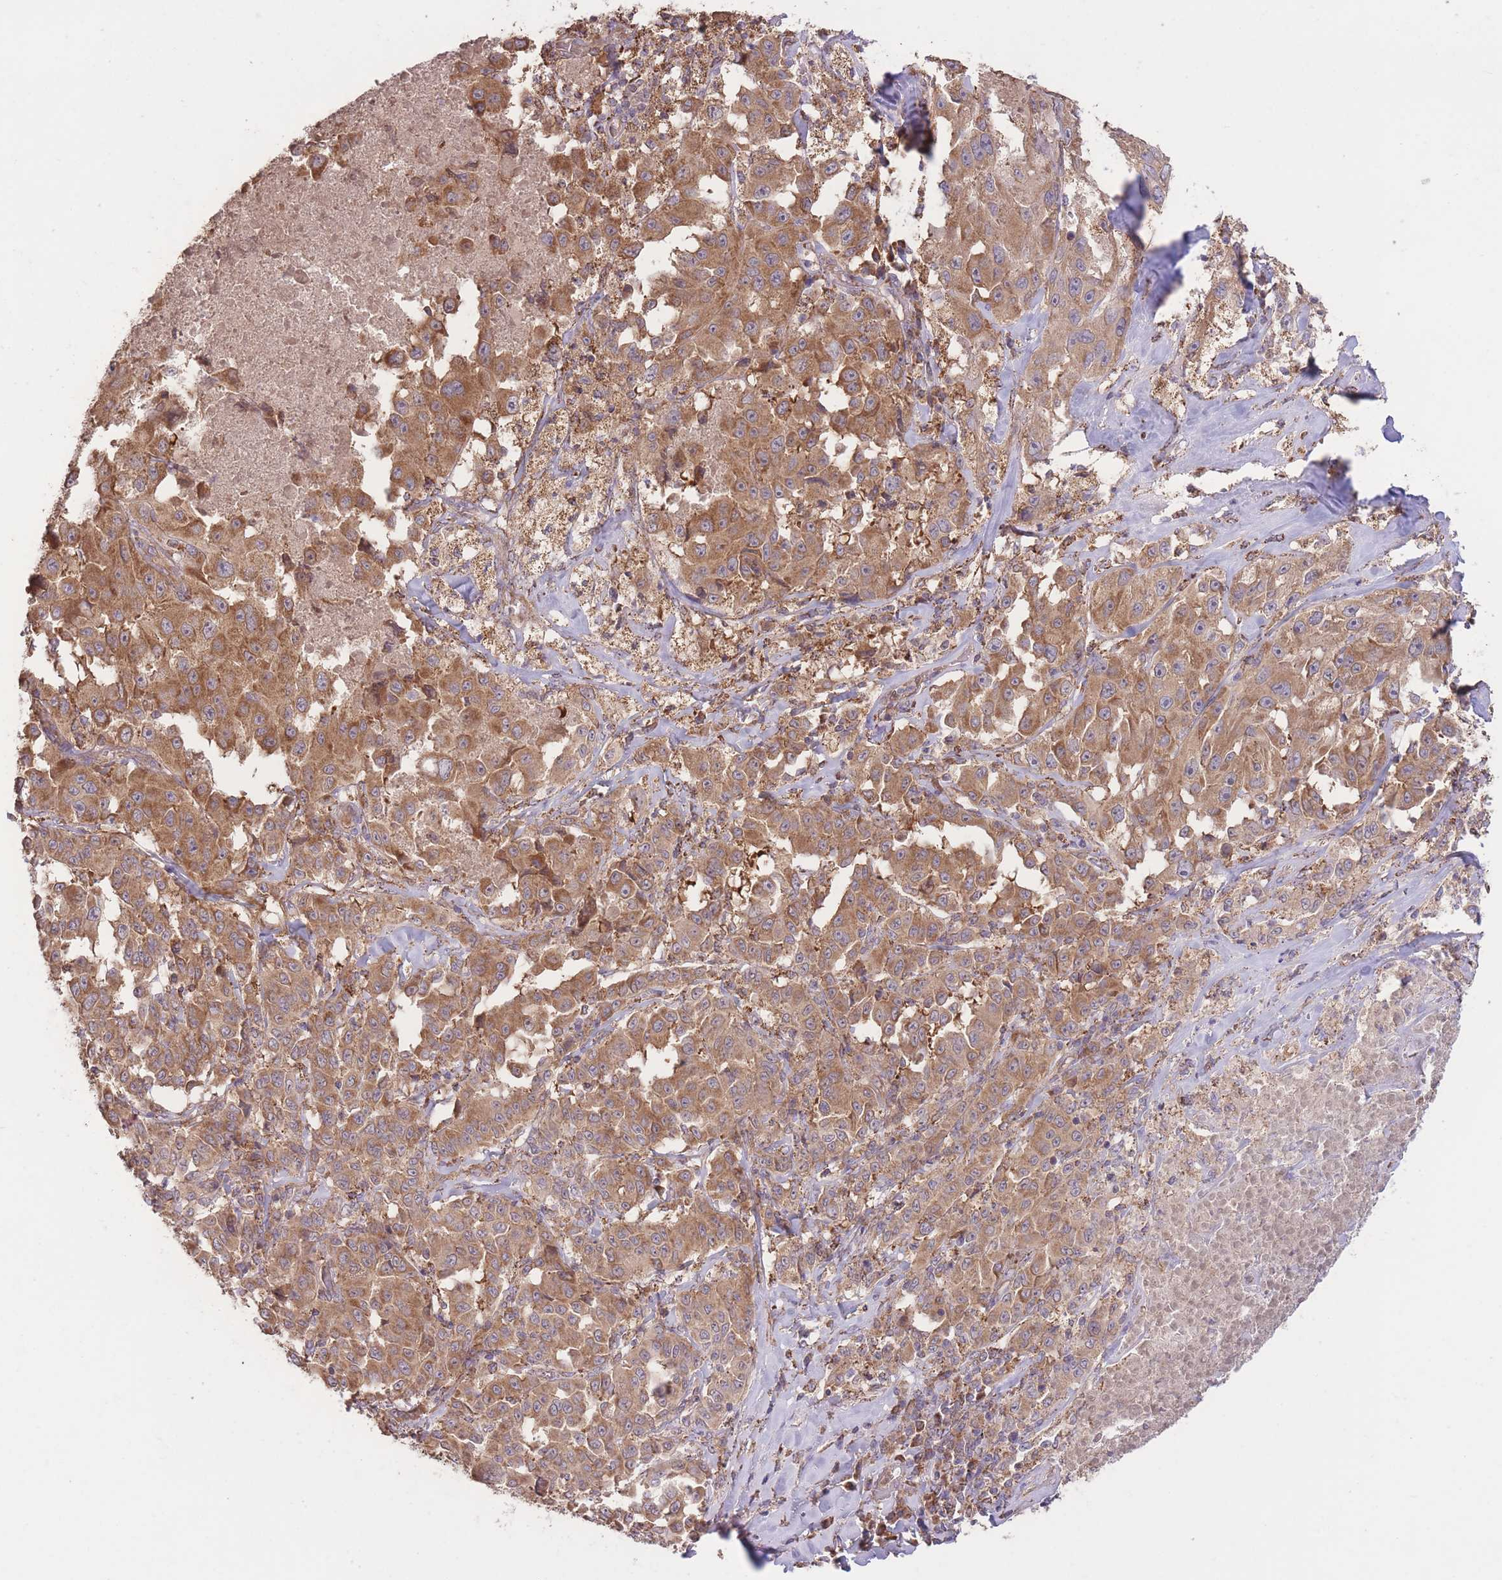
{"staining": {"intensity": "moderate", "quantity": ">75%", "location": "cytoplasmic/membranous"}, "tissue": "melanoma", "cell_type": "Tumor cells", "image_type": "cancer", "snomed": [{"axis": "morphology", "description": "Malignant melanoma, Metastatic site"}, {"axis": "topography", "description": "Lymph node"}], "caption": "Tumor cells display medium levels of moderate cytoplasmic/membranous staining in approximately >75% of cells in human melanoma.", "gene": "EEF1AKMT1", "patient": {"sex": "male", "age": 62}}